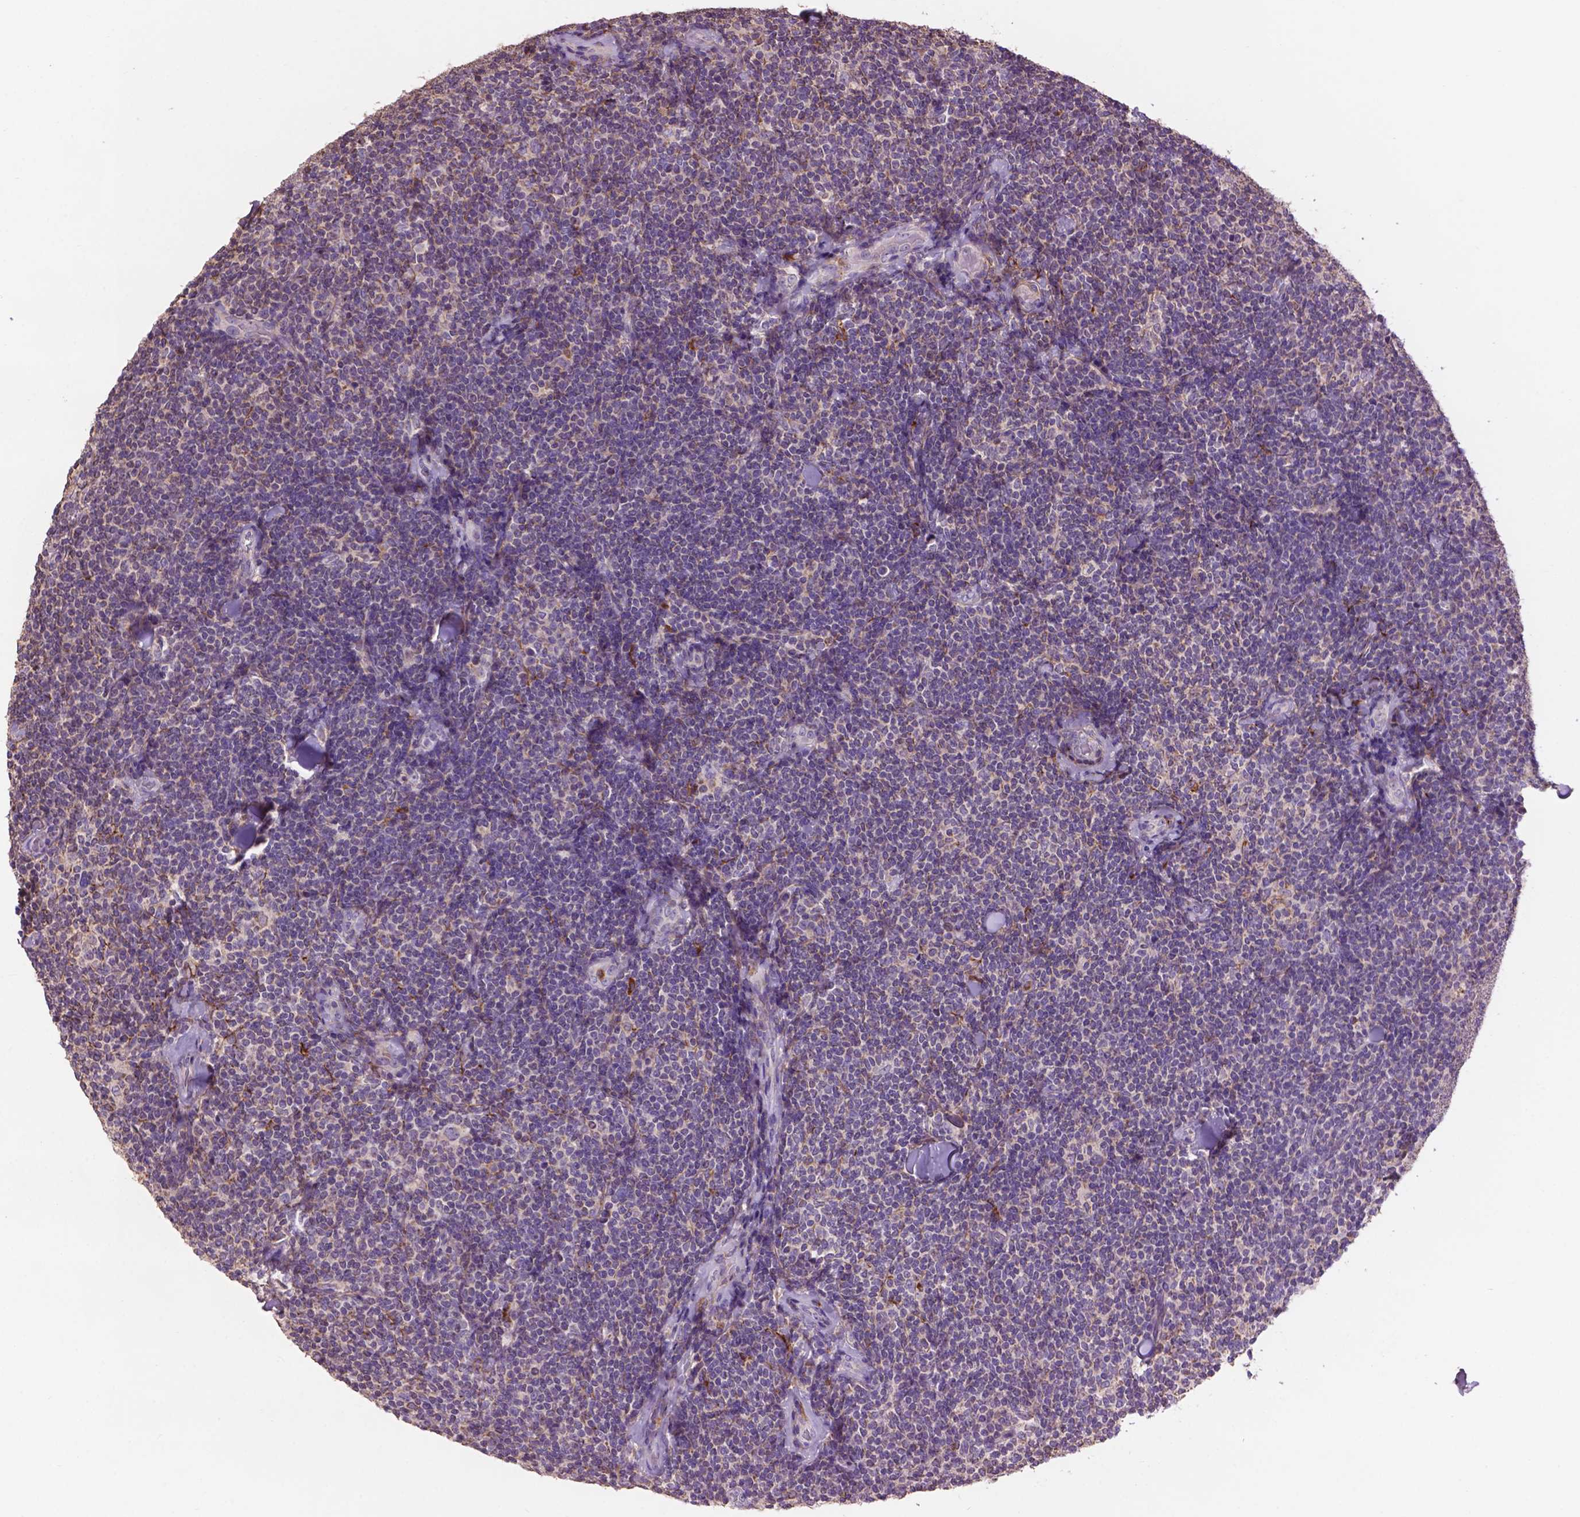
{"staining": {"intensity": "negative", "quantity": "none", "location": "none"}, "tissue": "lymphoma", "cell_type": "Tumor cells", "image_type": "cancer", "snomed": [{"axis": "morphology", "description": "Malignant lymphoma, non-Hodgkin's type, Low grade"}, {"axis": "topography", "description": "Lymph node"}], "caption": "Immunohistochemistry (IHC) histopathology image of neoplastic tissue: human lymphoma stained with DAB (3,3'-diaminobenzidine) displays no significant protein positivity in tumor cells. (DAB IHC visualized using brightfield microscopy, high magnification).", "gene": "LRRC3C", "patient": {"sex": "female", "age": 56}}